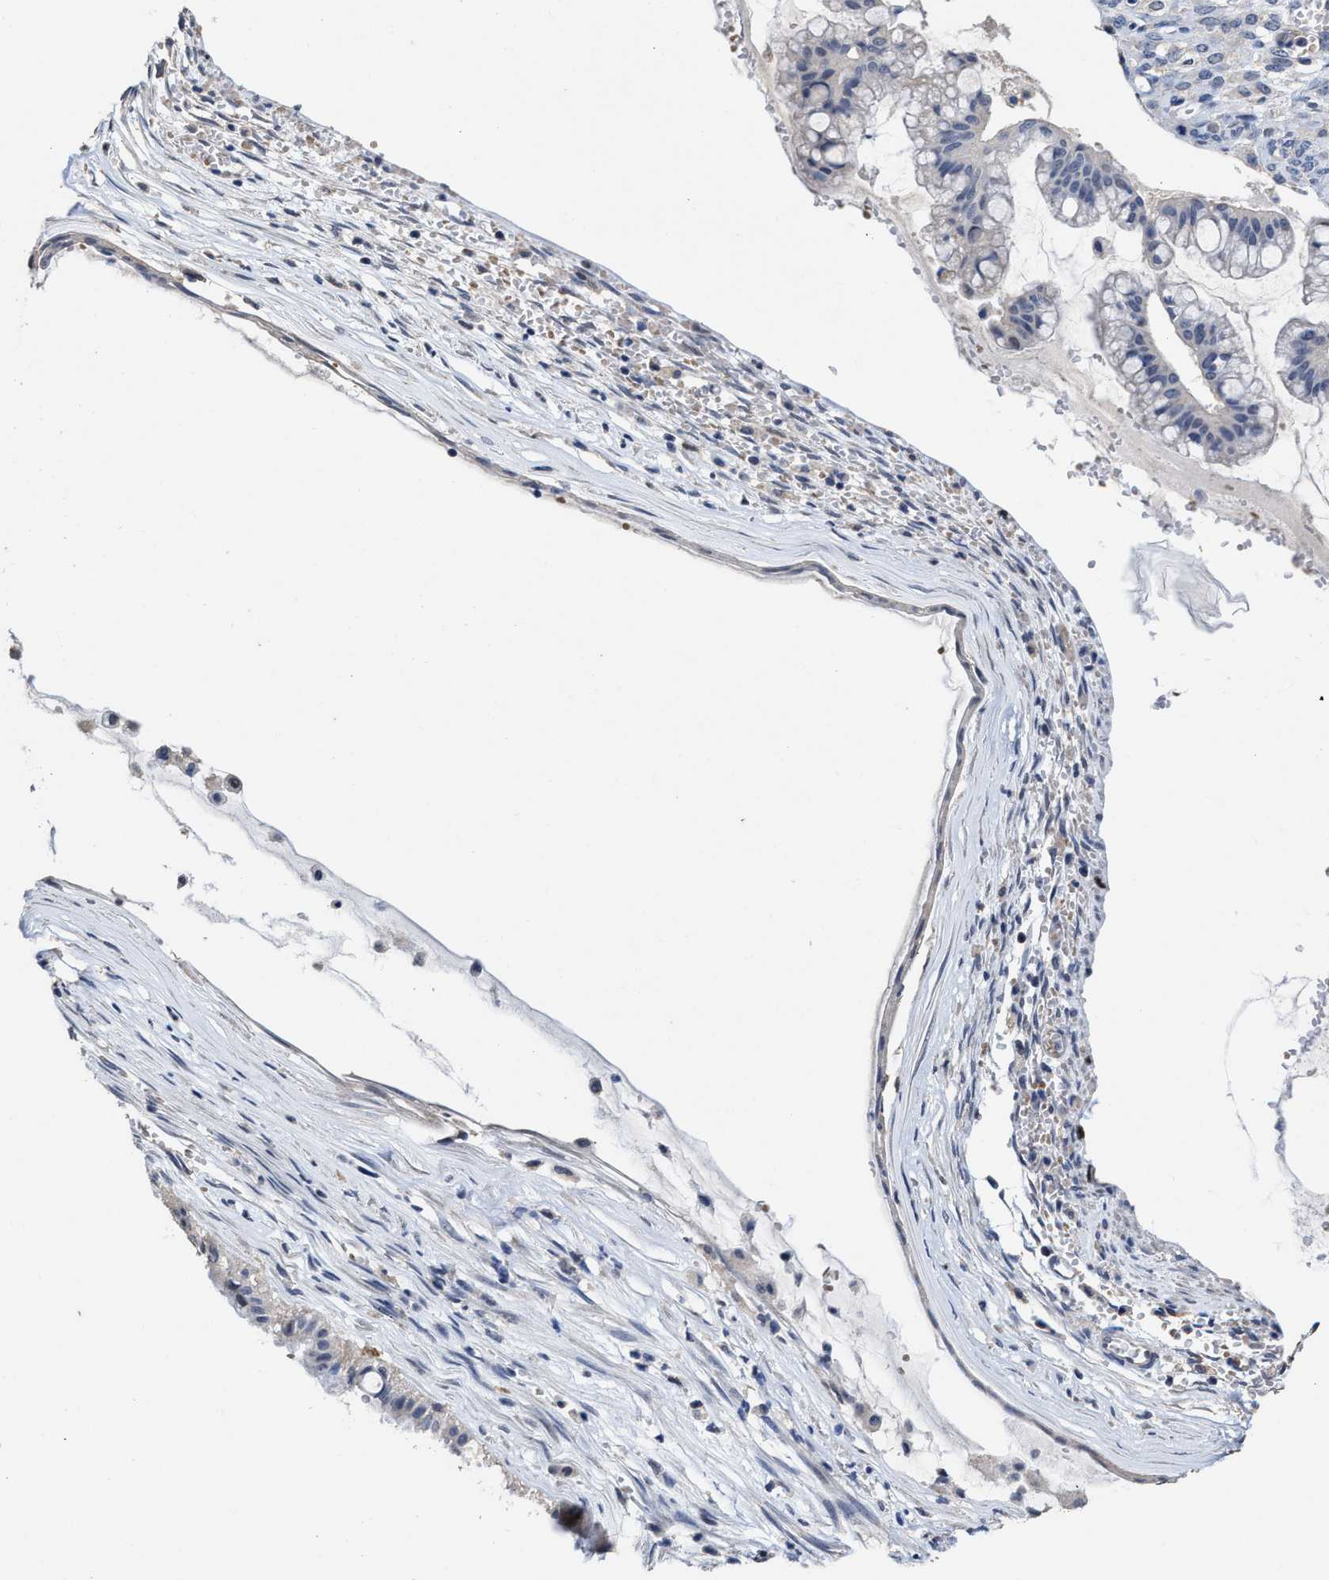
{"staining": {"intensity": "negative", "quantity": "none", "location": "none"}, "tissue": "ovarian cancer", "cell_type": "Tumor cells", "image_type": "cancer", "snomed": [{"axis": "morphology", "description": "Cystadenocarcinoma, mucinous, NOS"}, {"axis": "topography", "description": "Ovary"}], "caption": "Protein analysis of mucinous cystadenocarcinoma (ovarian) displays no significant staining in tumor cells. (DAB IHC, high magnification).", "gene": "ZFAT", "patient": {"sex": "female", "age": 73}}